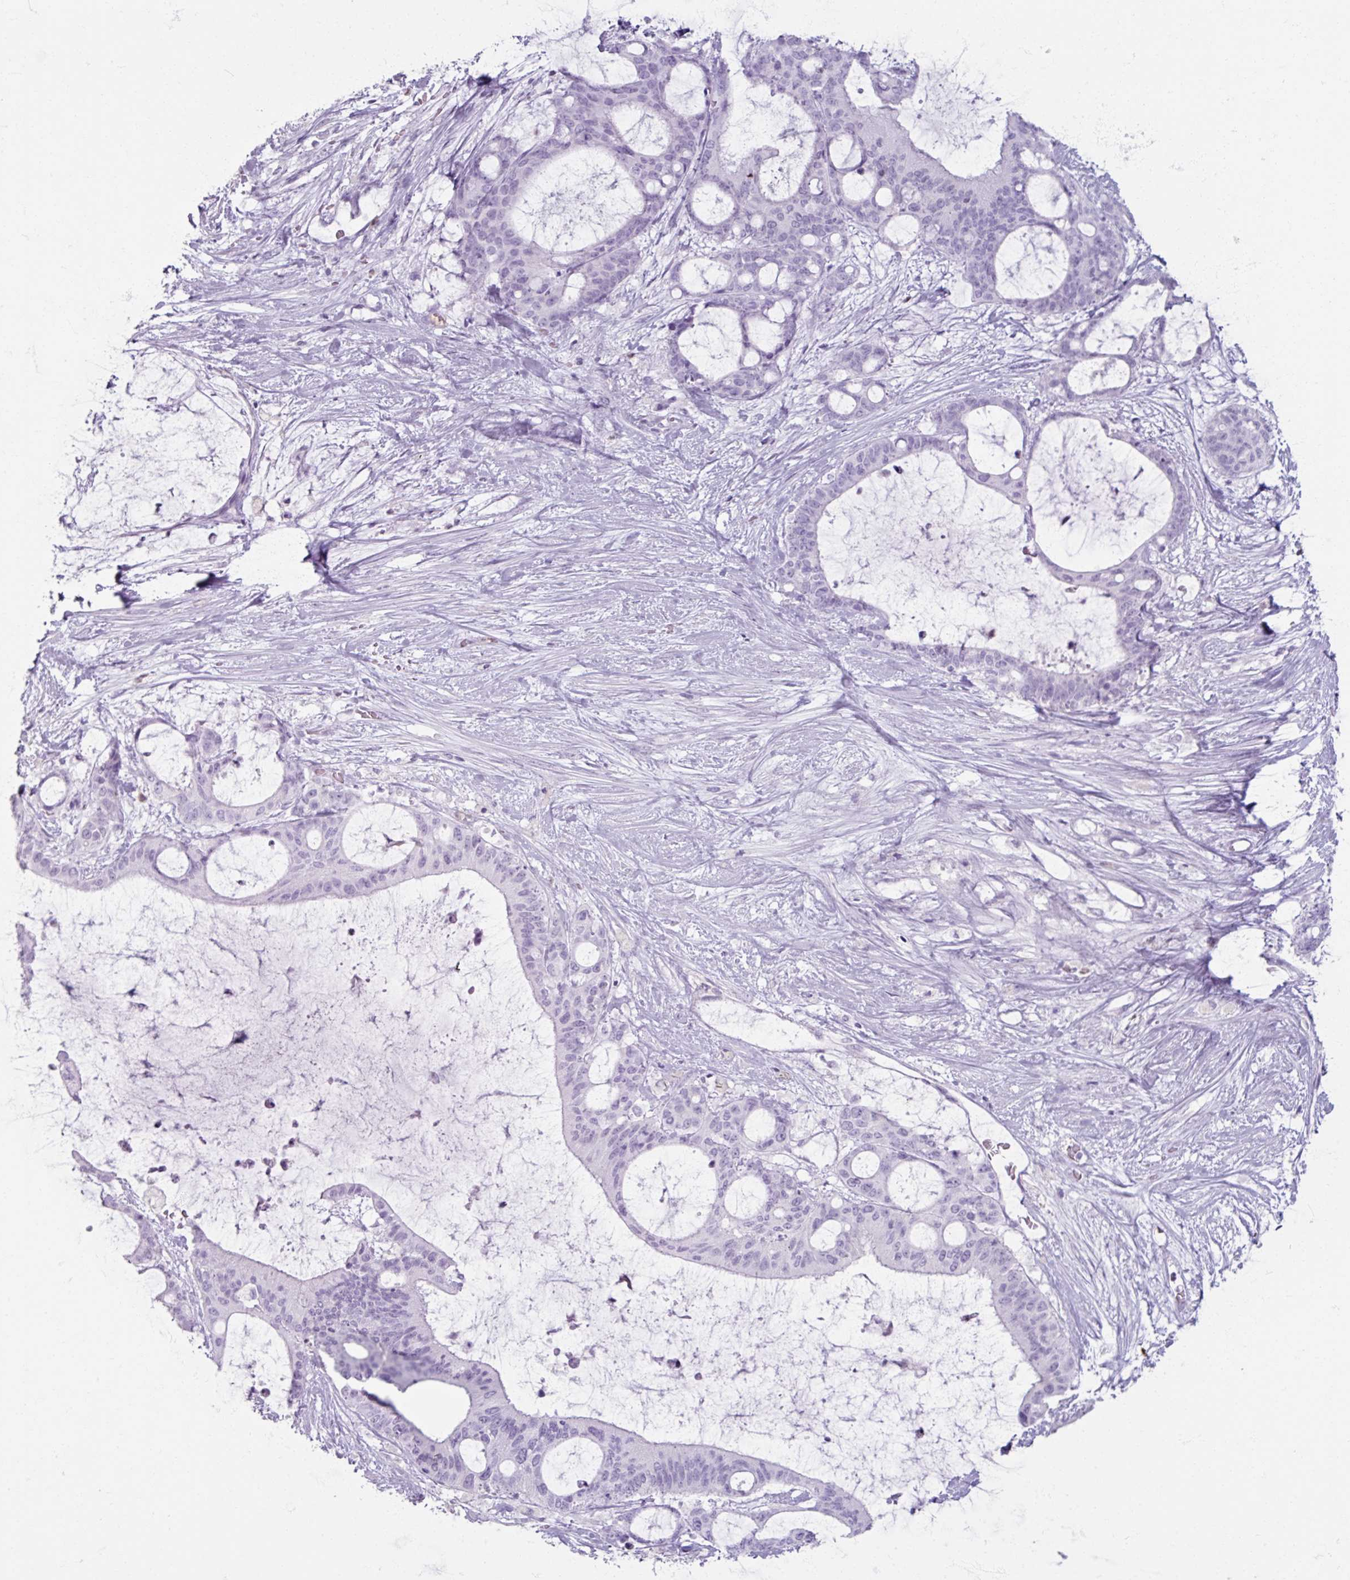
{"staining": {"intensity": "negative", "quantity": "none", "location": "none"}, "tissue": "liver cancer", "cell_type": "Tumor cells", "image_type": "cancer", "snomed": [{"axis": "morphology", "description": "Normal tissue, NOS"}, {"axis": "morphology", "description": "Cholangiocarcinoma"}, {"axis": "topography", "description": "Liver"}, {"axis": "topography", "description": "Peripheral nerve tissue"}], "caption": "This is an immunohistochemistry (IHC) photomicrograph of liver cancer. There is no staining in tumor cells.", "gene": "ARG1", "patient": {"sex": "female", "age": 73}}